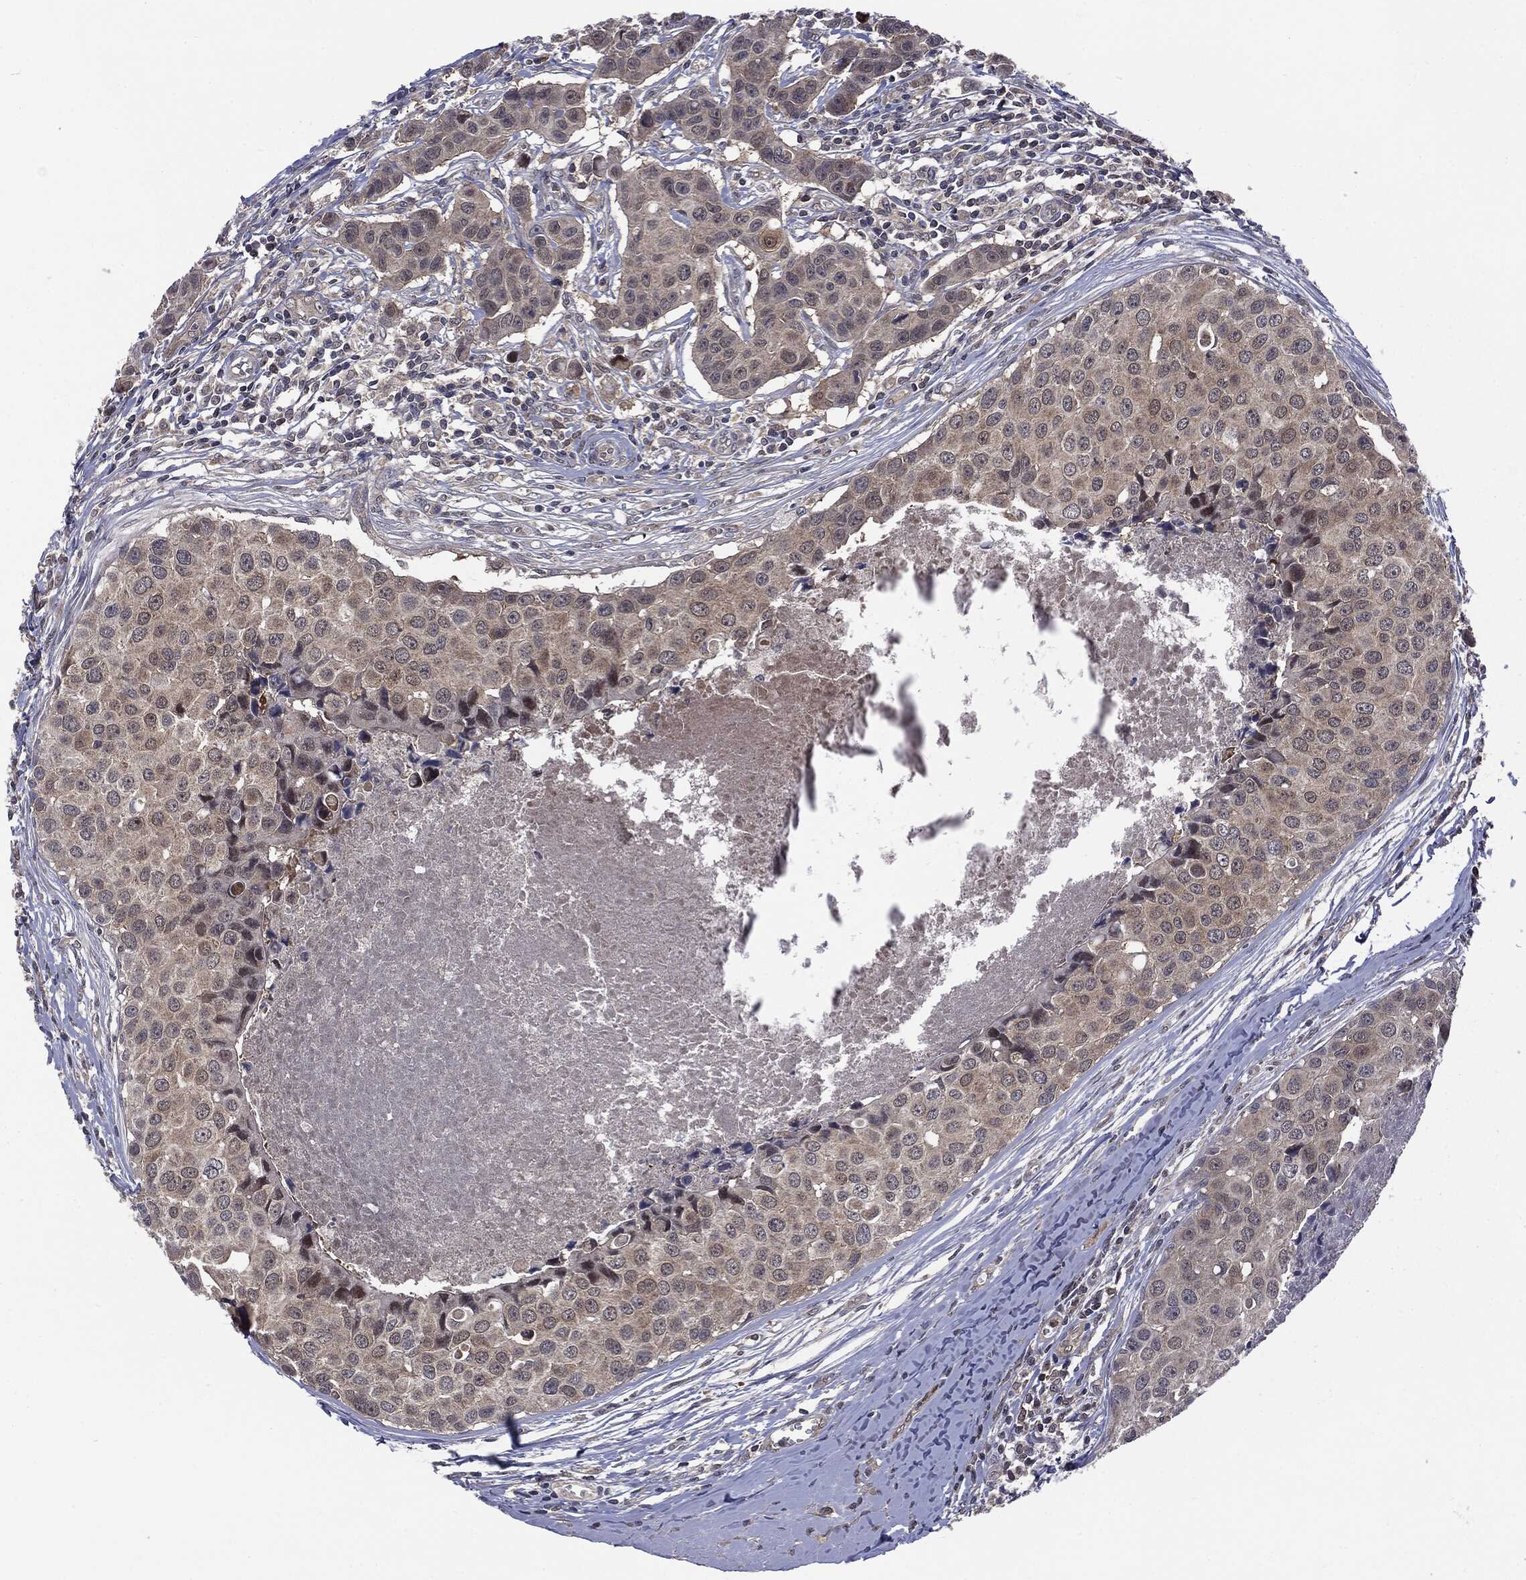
{"staining": {"intensity": "negative", "quantity": "none", "location": "none"}, "tissue": "breast cancer", "cell_type": "Tumor cells", "image_type": "cancer", "snomed": [{"axis": "morphology", "description": "Duct carcinoma"}, {"axis": "topography", "description": "Breast"}], "caption": "Tumor cells show no significant expression in breast invasive ductal carcinoma. Brightfield microscopy of immunohistochemistry stained with DAB (brown) and hematoxylin (blue), captured at high magnification.", "gene": "PTPA", "patient": {"sex": "female", "age": 24}}